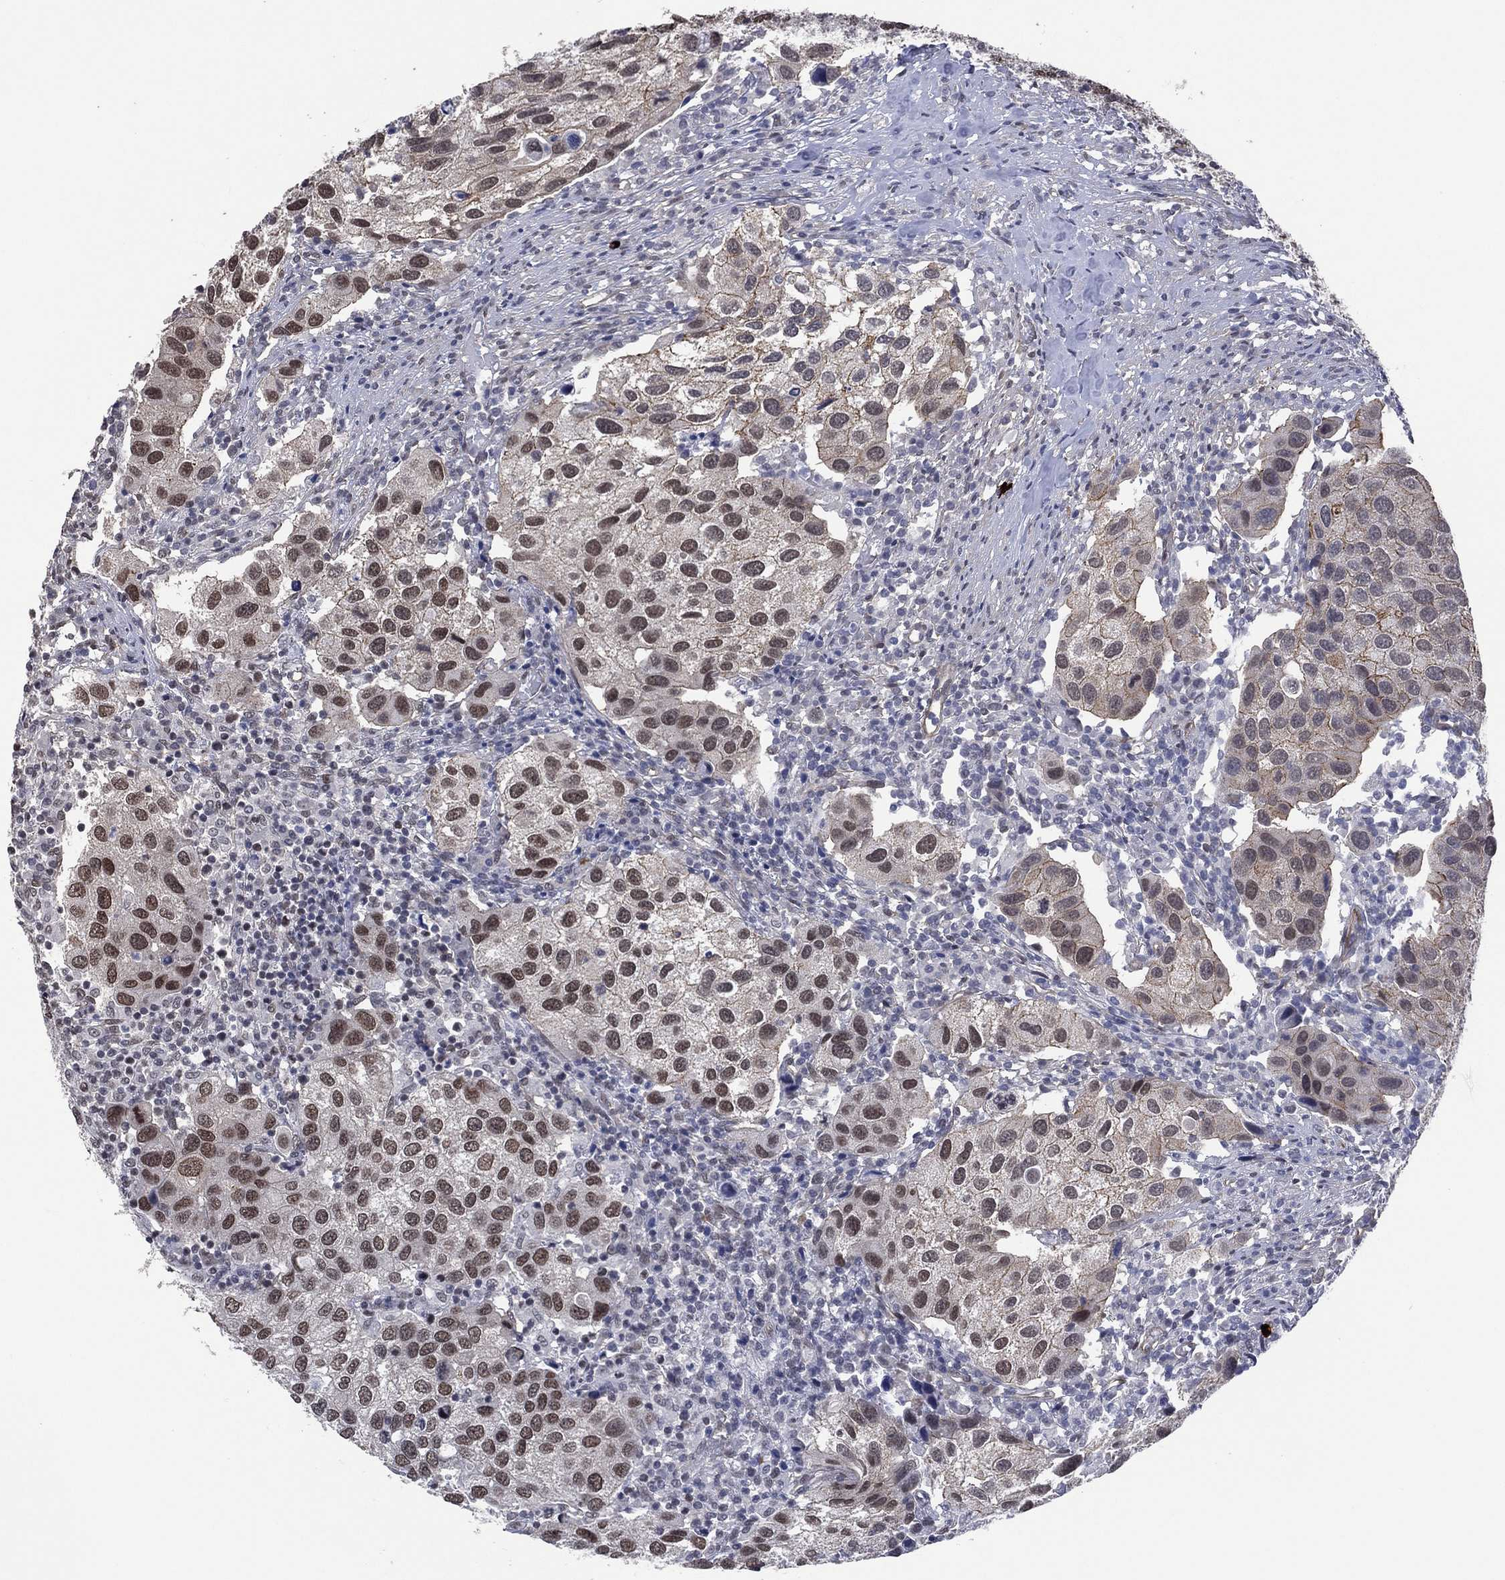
{"staining": {"intensity": "moderate", "quantity": "<25%", "location": "nuclear"}, "tissue": "urothelial cancer", "cell_type": "Tumor cells", "image_type": "cancer", "snomed": [{"axis": "morphology", "description": "Urothelial carcinoma, High grade"}, {"axis": "topography", "description": "Urinary bladder"}], "caption": "Moderate nuclear staining is seen in approximately <25% of tumor cells in urothelial cancer. The protein of interest is stained brown, and the nuclei are stained in blue (DAB IHC with brightfield microscopy, high magnification).", "gene": "EHMT1", "patient": {"sex": "male", "age": 79}}